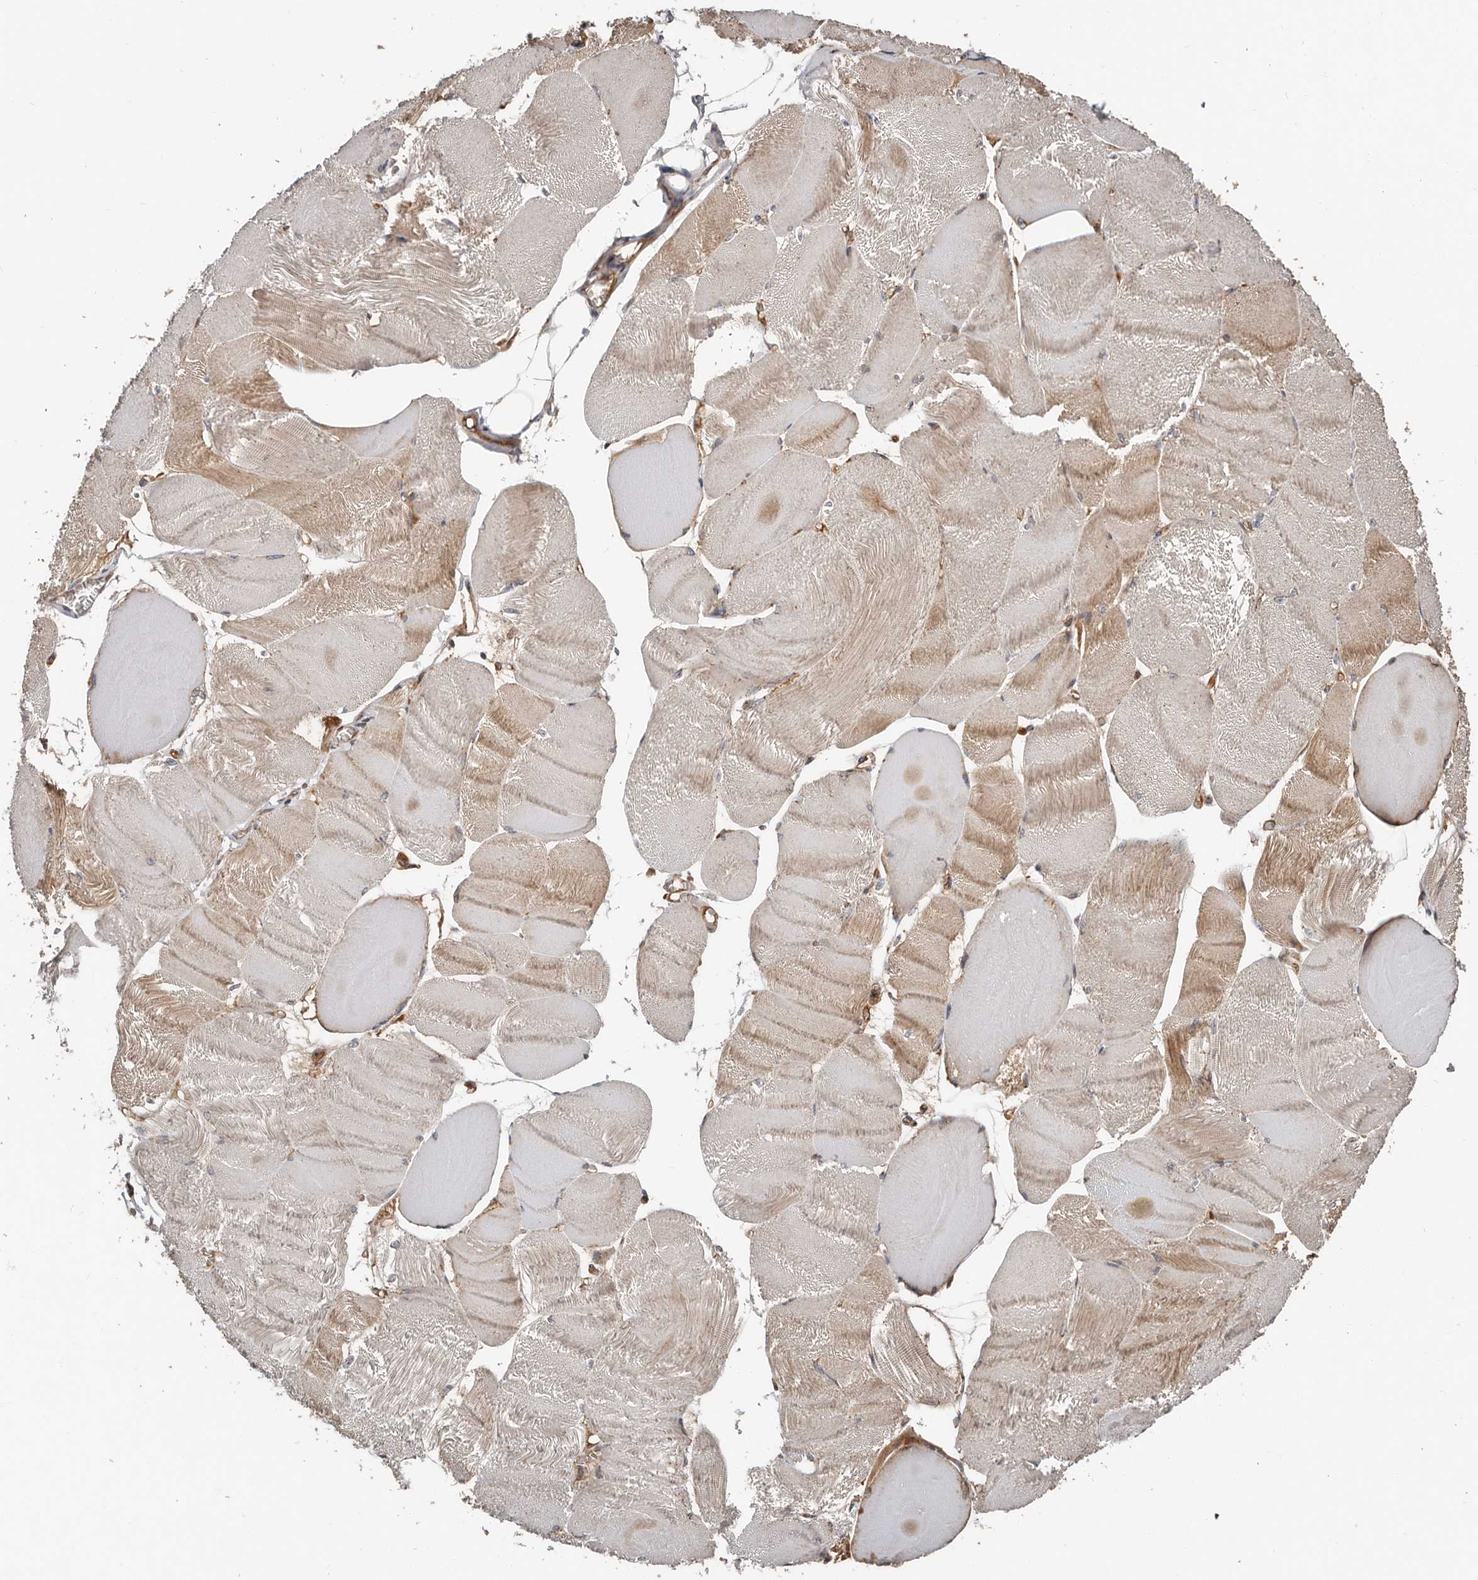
{"staining": {"intensity": "moderate", "quantity": "25%-75%", "location": "cytoplasmic/membranous"}, "tissue": "skeletal muscle", "cell_type": "Myocytes", "image_type": "normal", "snomed": [{"axis": "morphology", "description": "Normal tissue, NOS"}, {"axis": "morphology", "description": "Basal cell carcinoma"}, {"axis": "topography", "description": "Skeletal muscle"}], "caption": "IHC of unremarkable human skeletal muscle demonstrates medium levels of moderate cytoplasmic/membranous expression in approximately 25%-75% of myocytes. (Brightfield microscopy of DAB IHC at high magnification).", "gene": "COG1", "patient": {"sex": "female", "age": 64}}